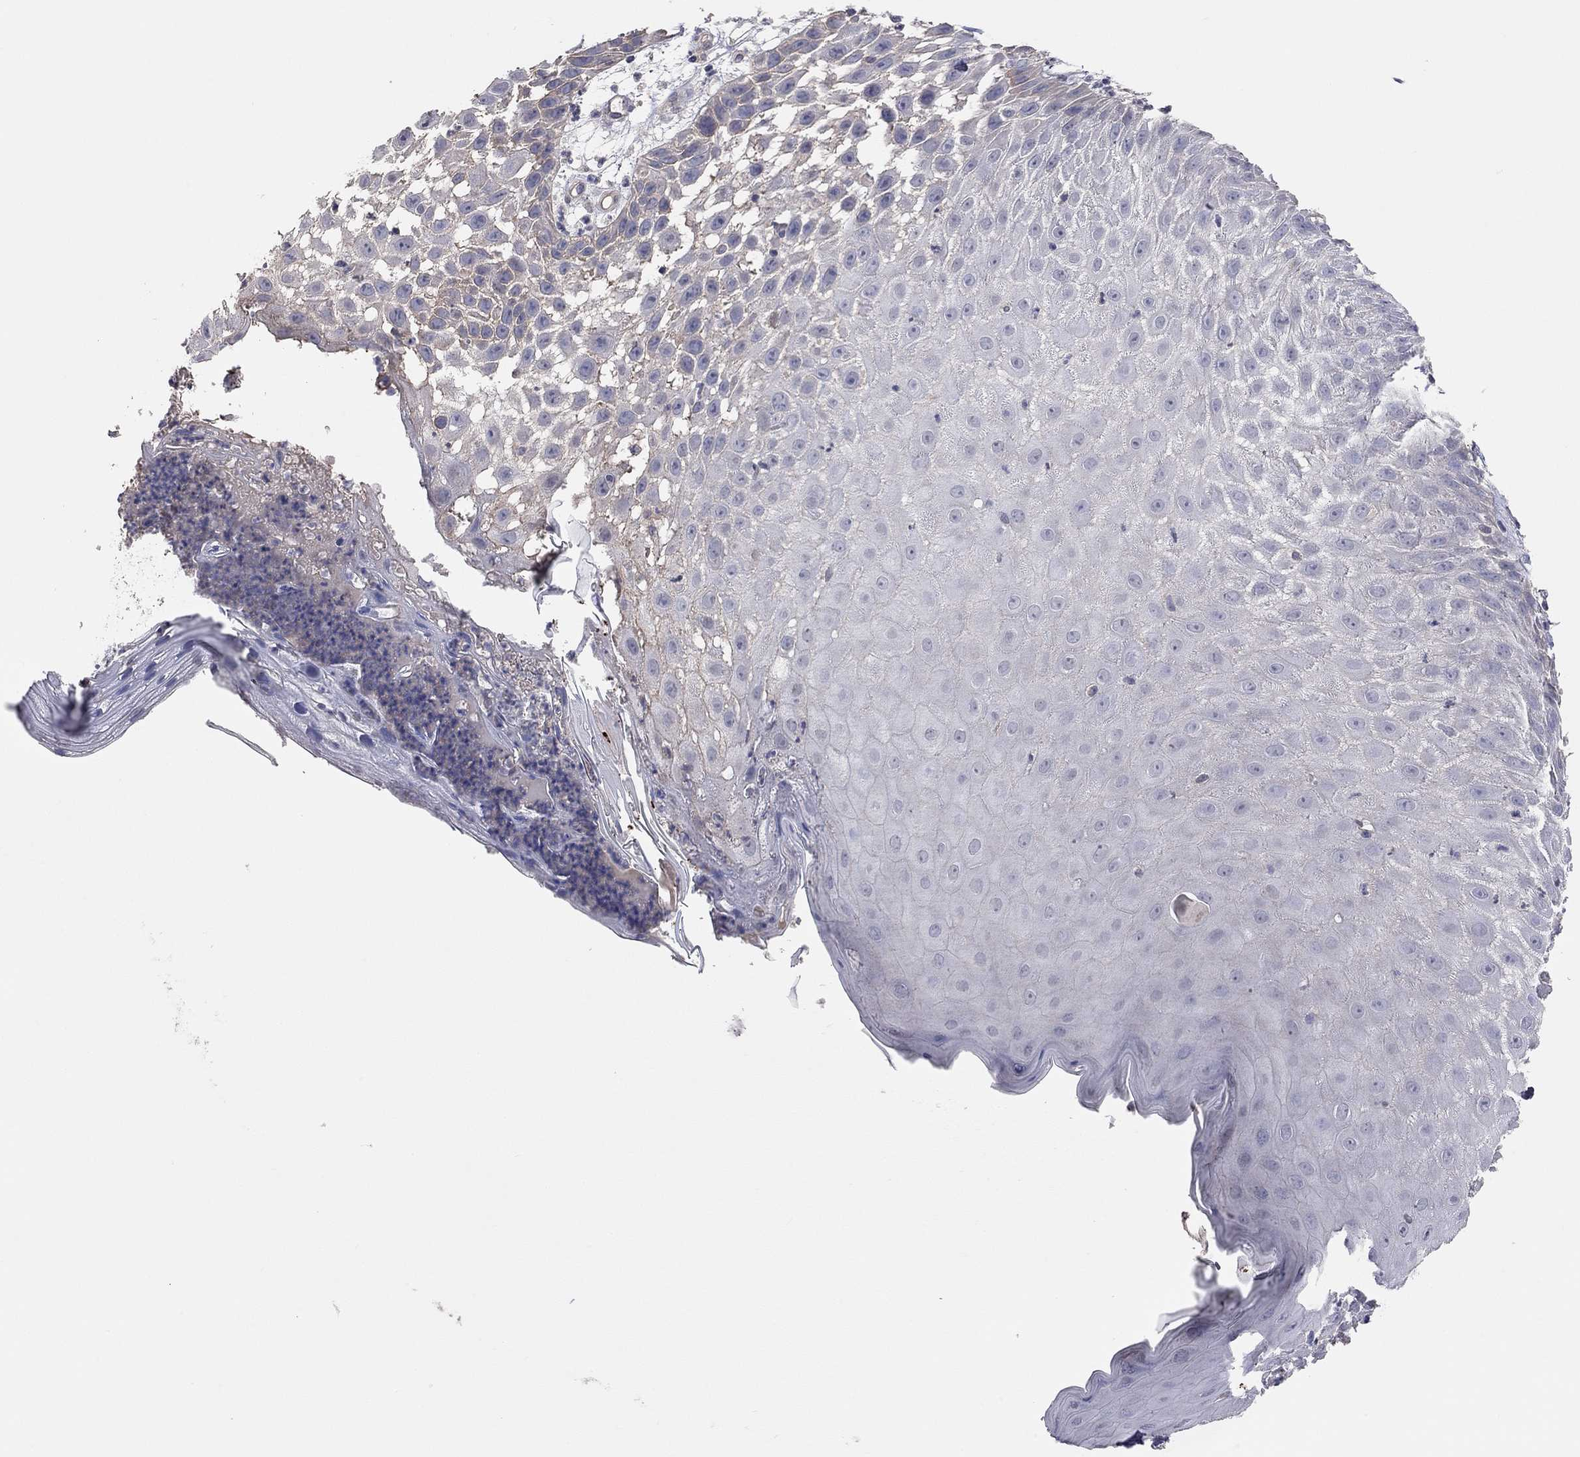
{"staining": {"intensity": "negative", "quantity": "none", "location": "none"}, "tissue": "skin cancer", "cell_type": "Tumor cells", "image_type": "cancer", "snomed": [{"axis": "morphology", "description": "Normal tissue, NOS"}, {"axis": "morphology", "description": "Squamous cell carcinoma, NOS"}, {"axis": "topography", "description": "Skin"}], "caption": "Immunohistochemistry (IHC) histopathology image of neoplastic tissue: human skin cancer stained with DAB exhibits no significant protein positivity in tumor cells.", "gene": "KCNB1", "patient": {"sex": "male", "age": 79}}